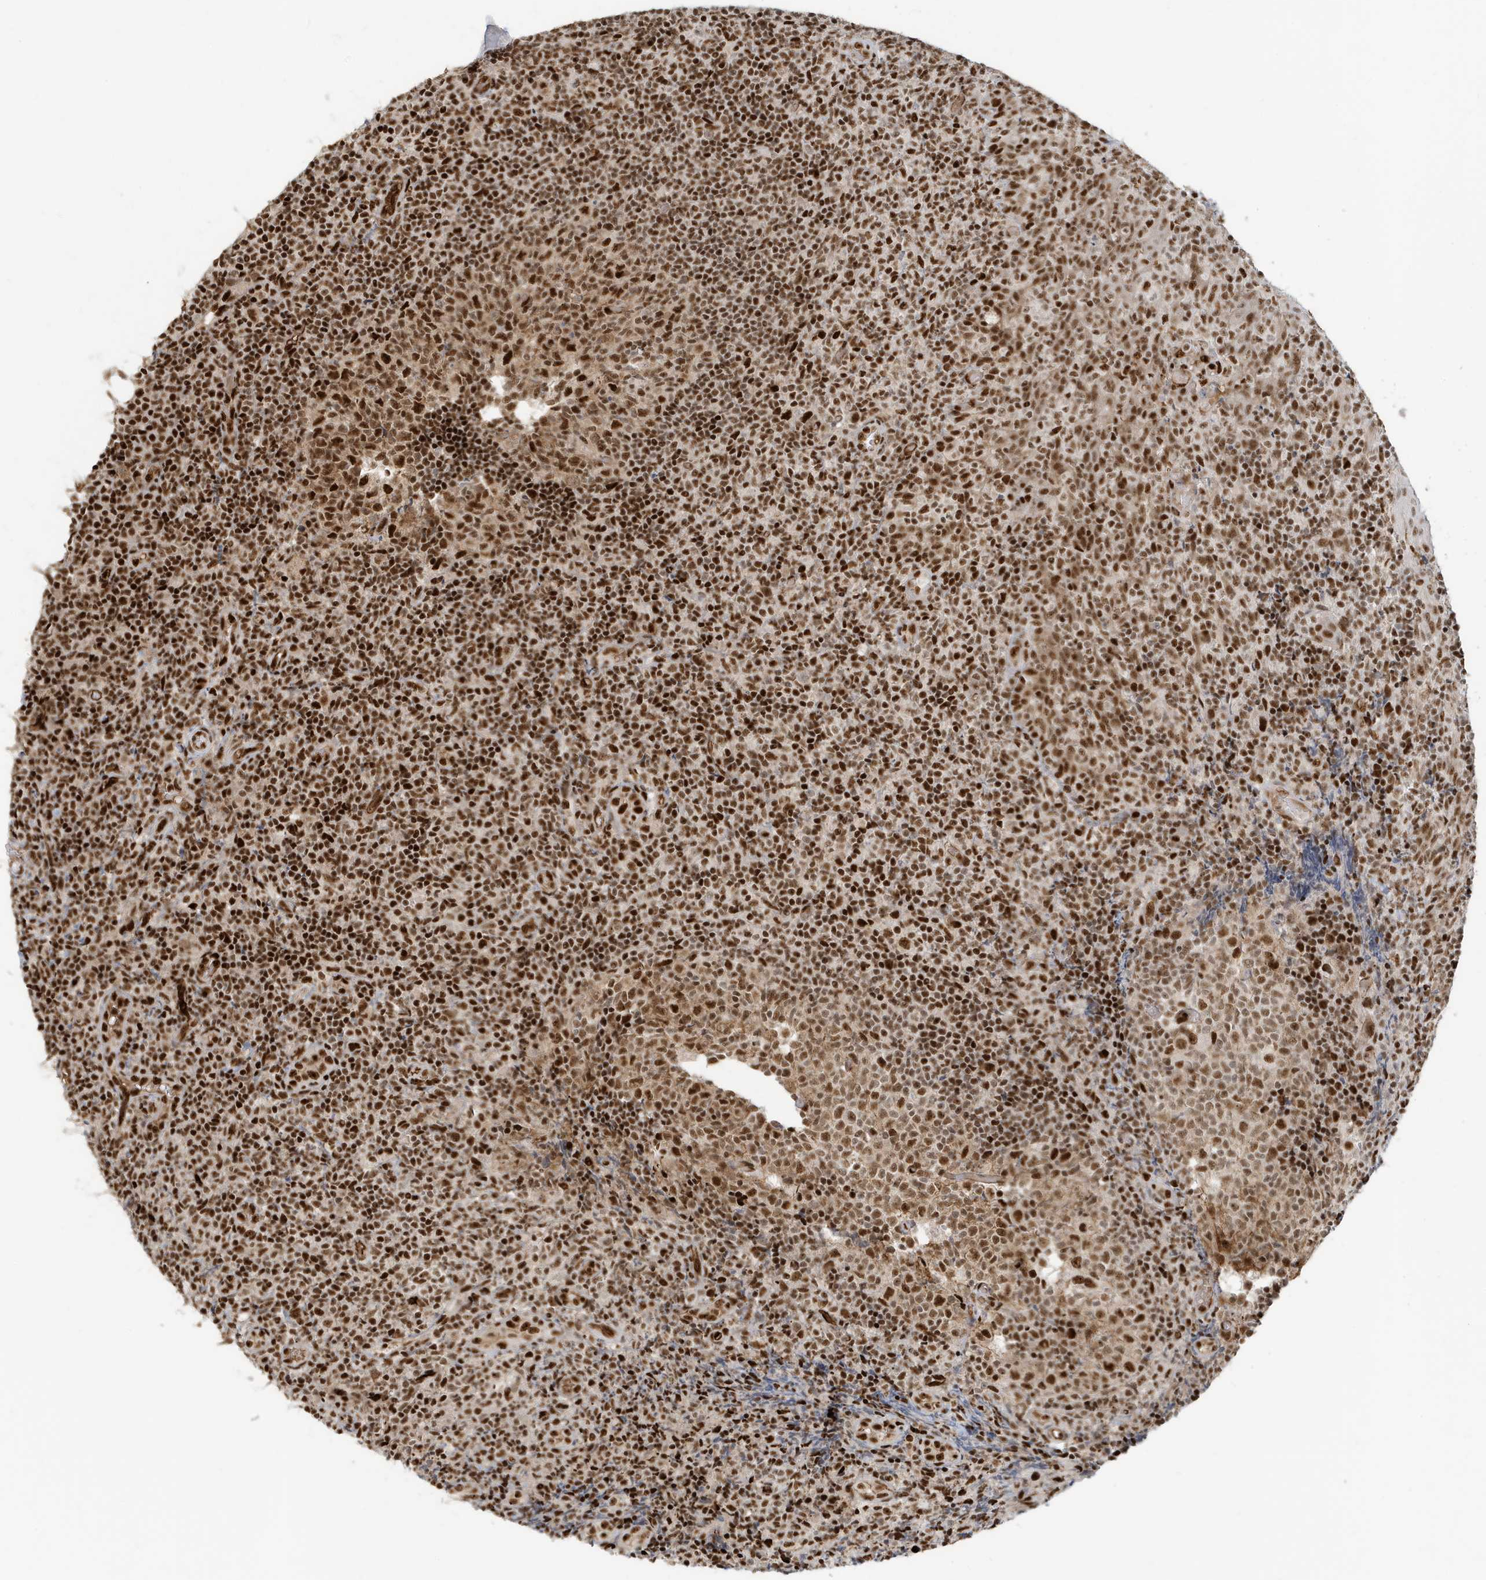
{"staining": {"intensity": "strong", "quantity": ">75%", "location": "nuclear"}, "tissue": "tonsil", "cell_type": "Germinal center cells", "image_type": "normal", "snomed": [{"axis": "morphology", "description": "Normal tissue, NOS"}, {"axis": "topography", "description": "Tonsil"}], "caption": "The image displays staining of unremarkable tonsil, revealing strong nuclear protein expression (brown color) within germinal center cells. (IHC, brightfield microscopy, high magnification).", "gene": "CKS1B", "patient": {"sex": "female", "age": 19}}